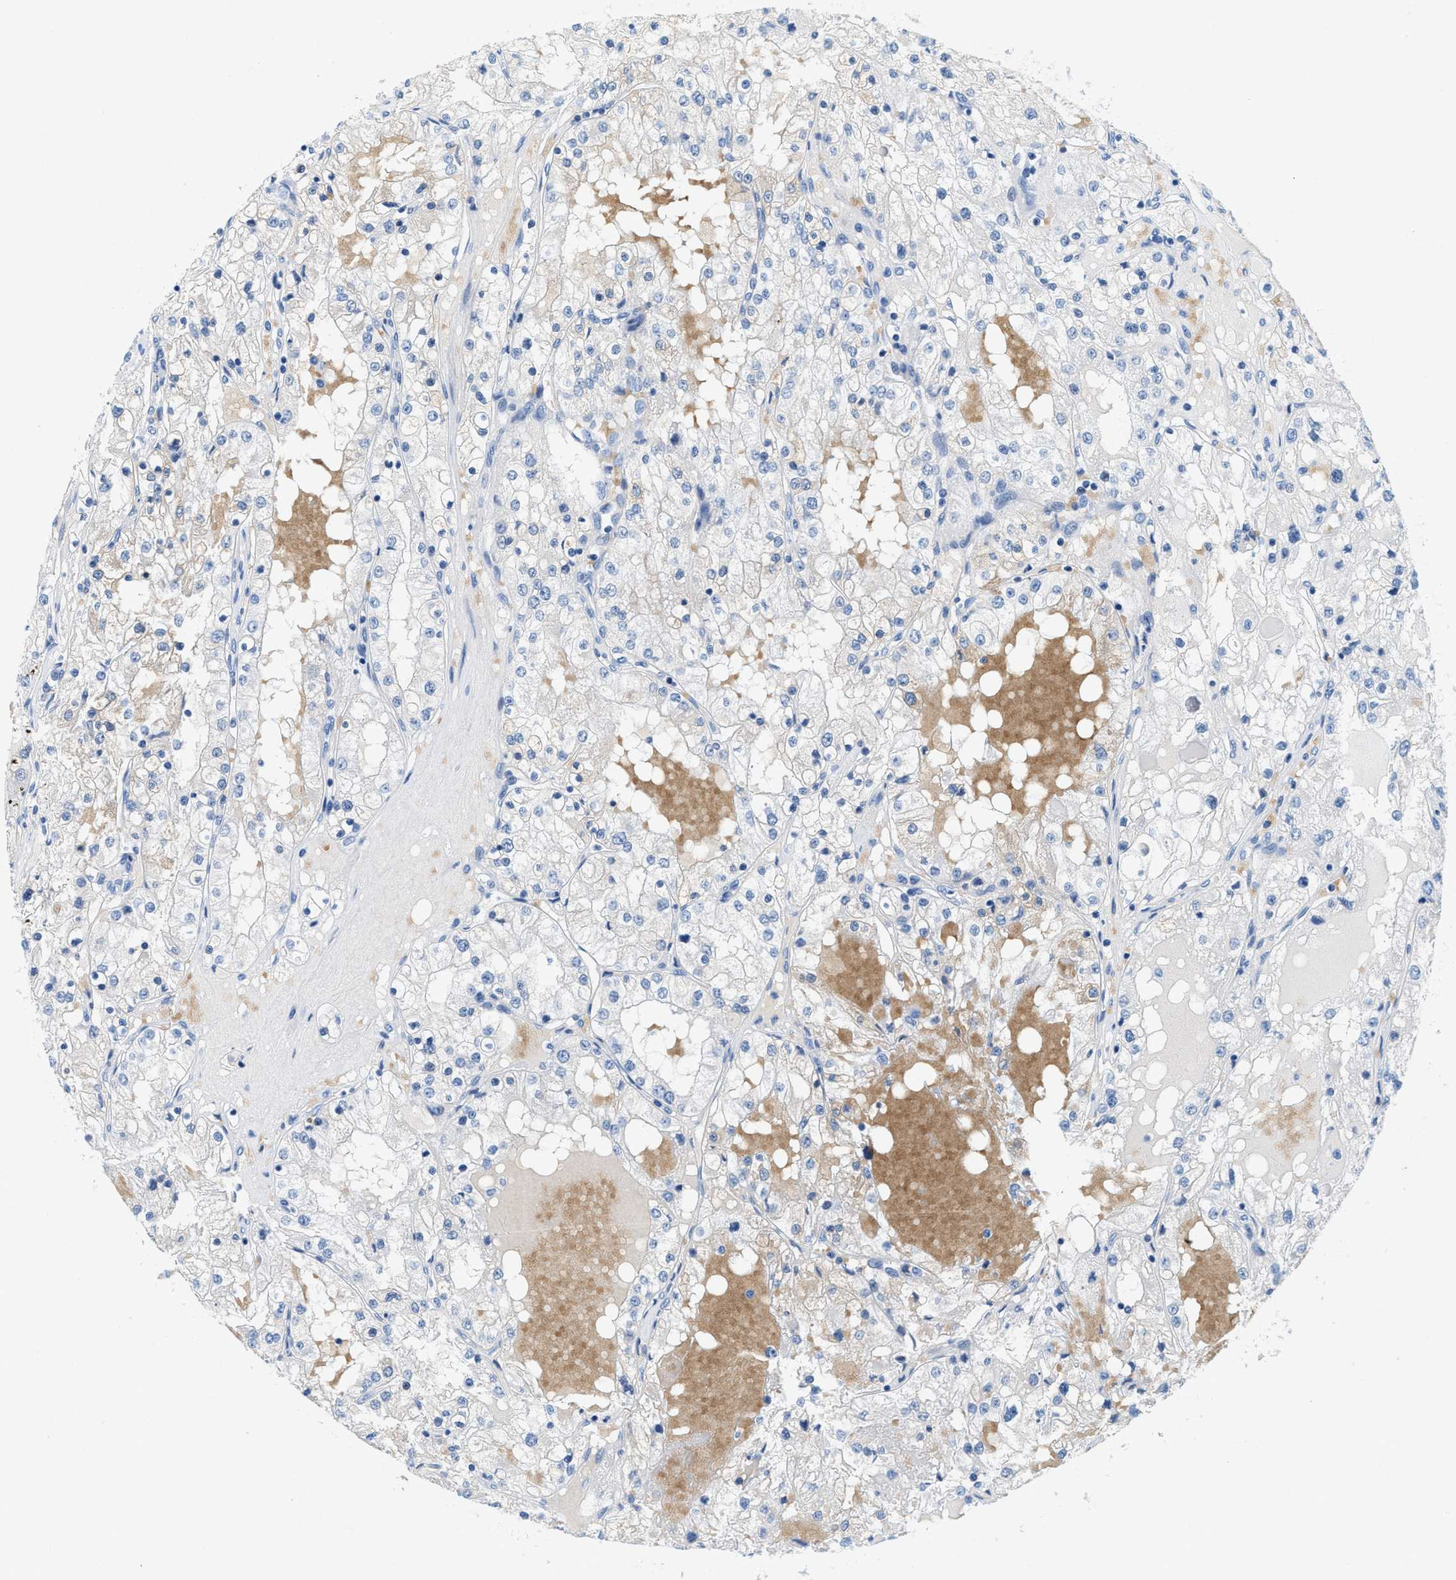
{"staining": {"intensity": "weak", "quantity": "<25%", "location": "cytoplasmic/membranous"}, "tissue": "renal cancer", "cell_type": "Tumor cells", "image_type": "cancer", "snomed": [{"axis": "morphology", "description": "Adenocarcinoma, NOS"}, {"axis": "topography", "description": "Kidney"}], "caption": "An immunohistochemistry histopathology image of renal cancer is shown. There is no staining in tumor cells of renal cancer. (Brightfield microscopy of DAB immunohistochemistry (IHC) at high magnification).", "gene": "BPGM", "patient": {"sex": "male", "age": 68}}